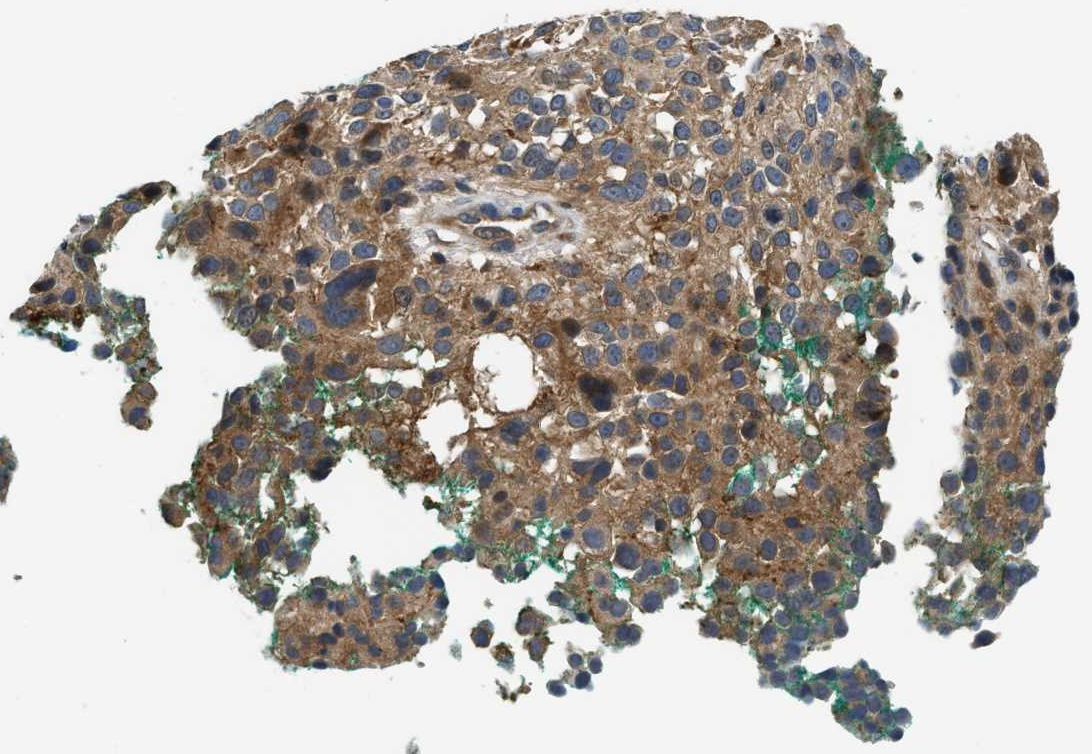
{"staining": {"intensity": "weak", "quantity": ">75%", "location": "cytoplasmic/membranous"}, "tissue": "melanoma", "cell_type": "Tumor cells", "image_type": "cancer", "snomed": [{"axis": "morphology", "description": "Necrosis, NOS"}, {"axis": "morphology", "description": "Malignant melanoma, NOS"}, {"axis": "topography", "description": "Skin"}], "caption": "Immunohistochemical staining of human malignant melanoma shows weak cytoplasmic/membranous protein expression in approximately >75% of tumor cells. The protein of interest is shown in brown color, while the nuclei are stained blue.", "gene": "OSTF1", "patient": {"sex": "female", "age": 87}}